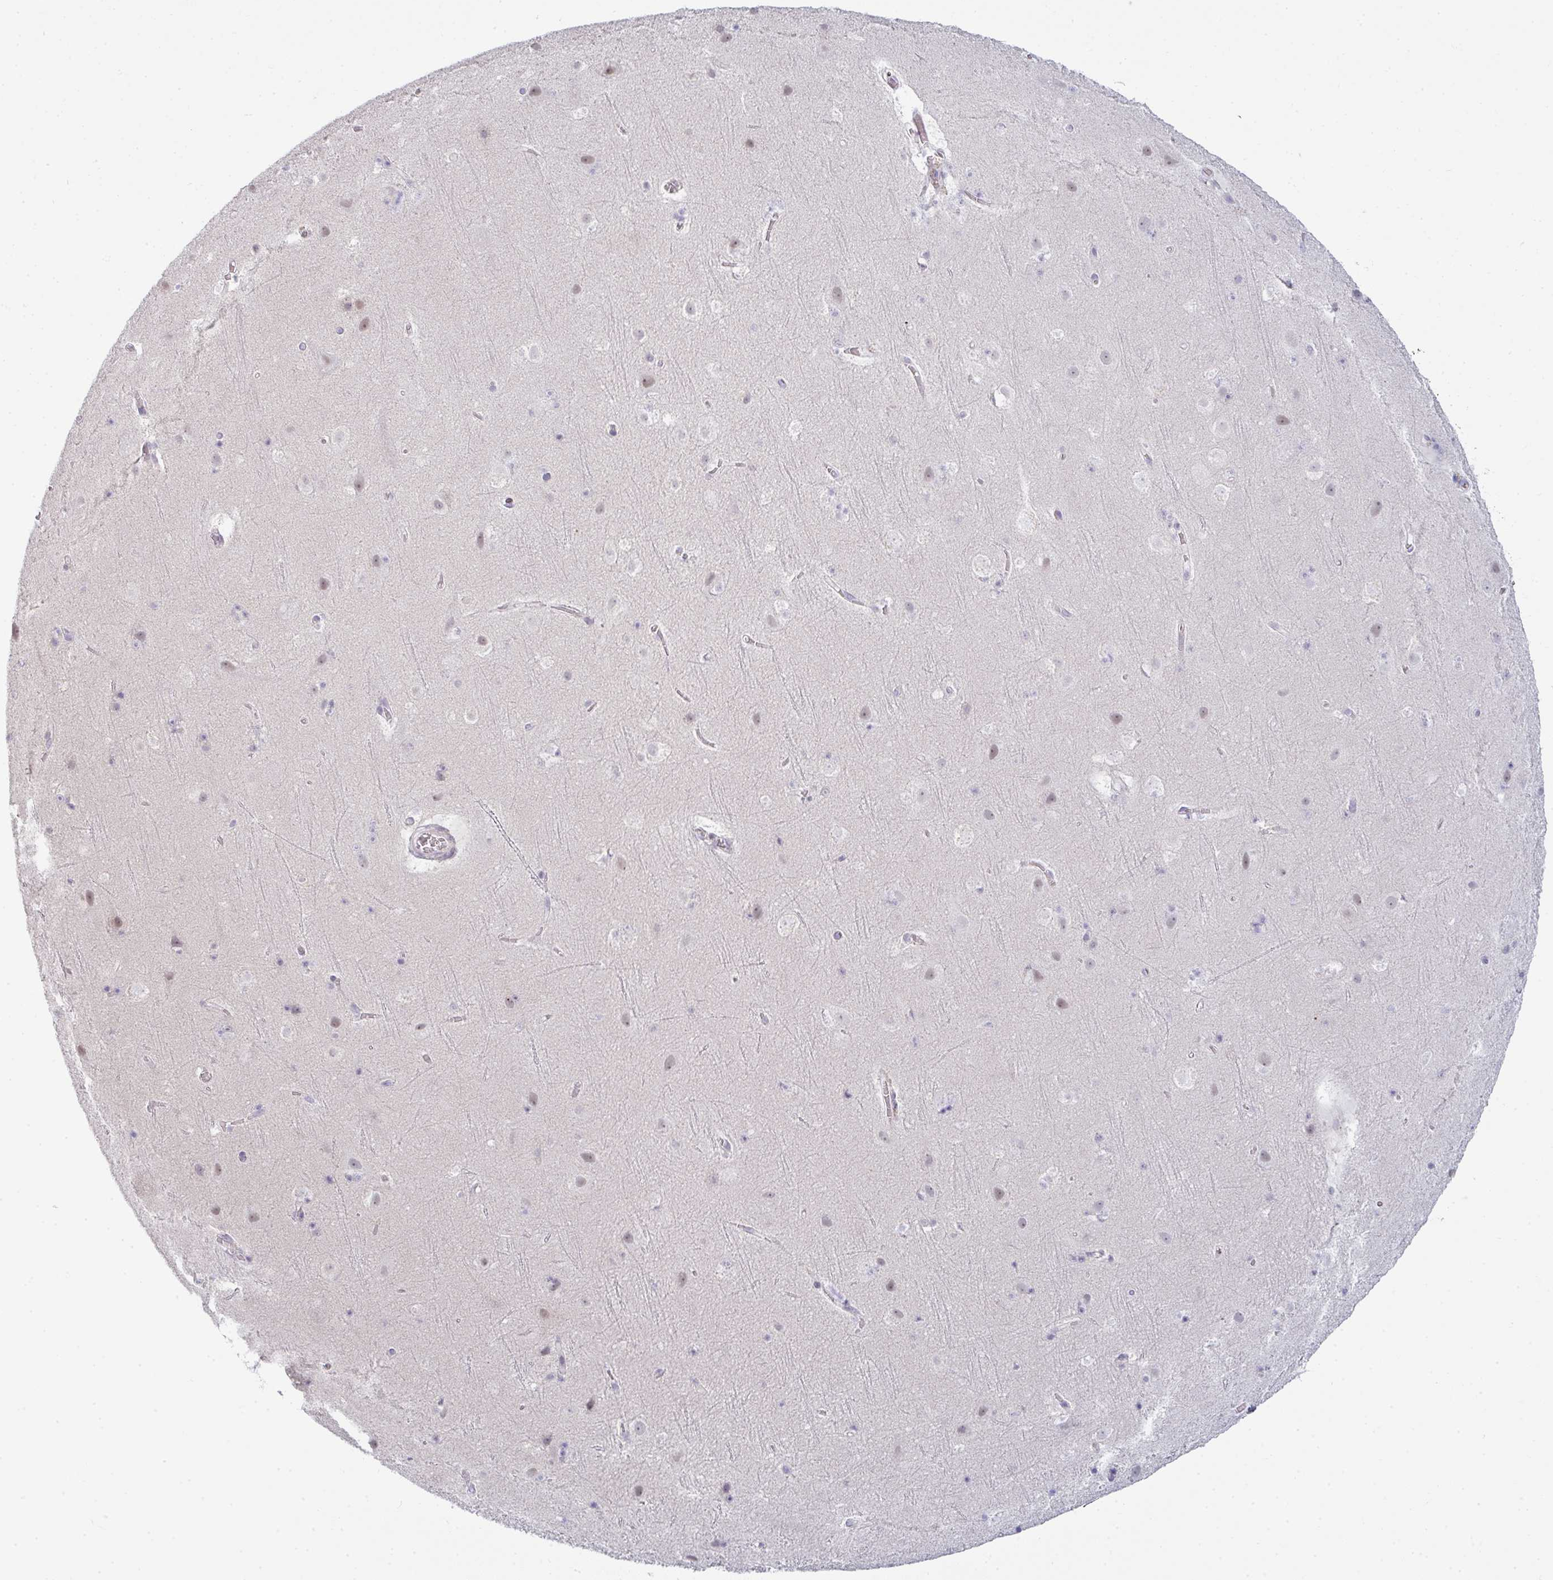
{"staining": {"intensity": "negative", "quantity": "none", "location": "none"}, "tissue": "cerebral cortex", "cell_type": "Endothelial cells", "image_type": "normal", "snomed": [{"axis": "morphology", "description": "Normal tissue, NOS"}, {"axis": "topography", "description": "Cerebral cortex"}], "caption": "The image displays no staining of endothelial cells in normal cerebral cortex.", "gene": "TEX33", "patient": {"sex": "female", "age": 42}}